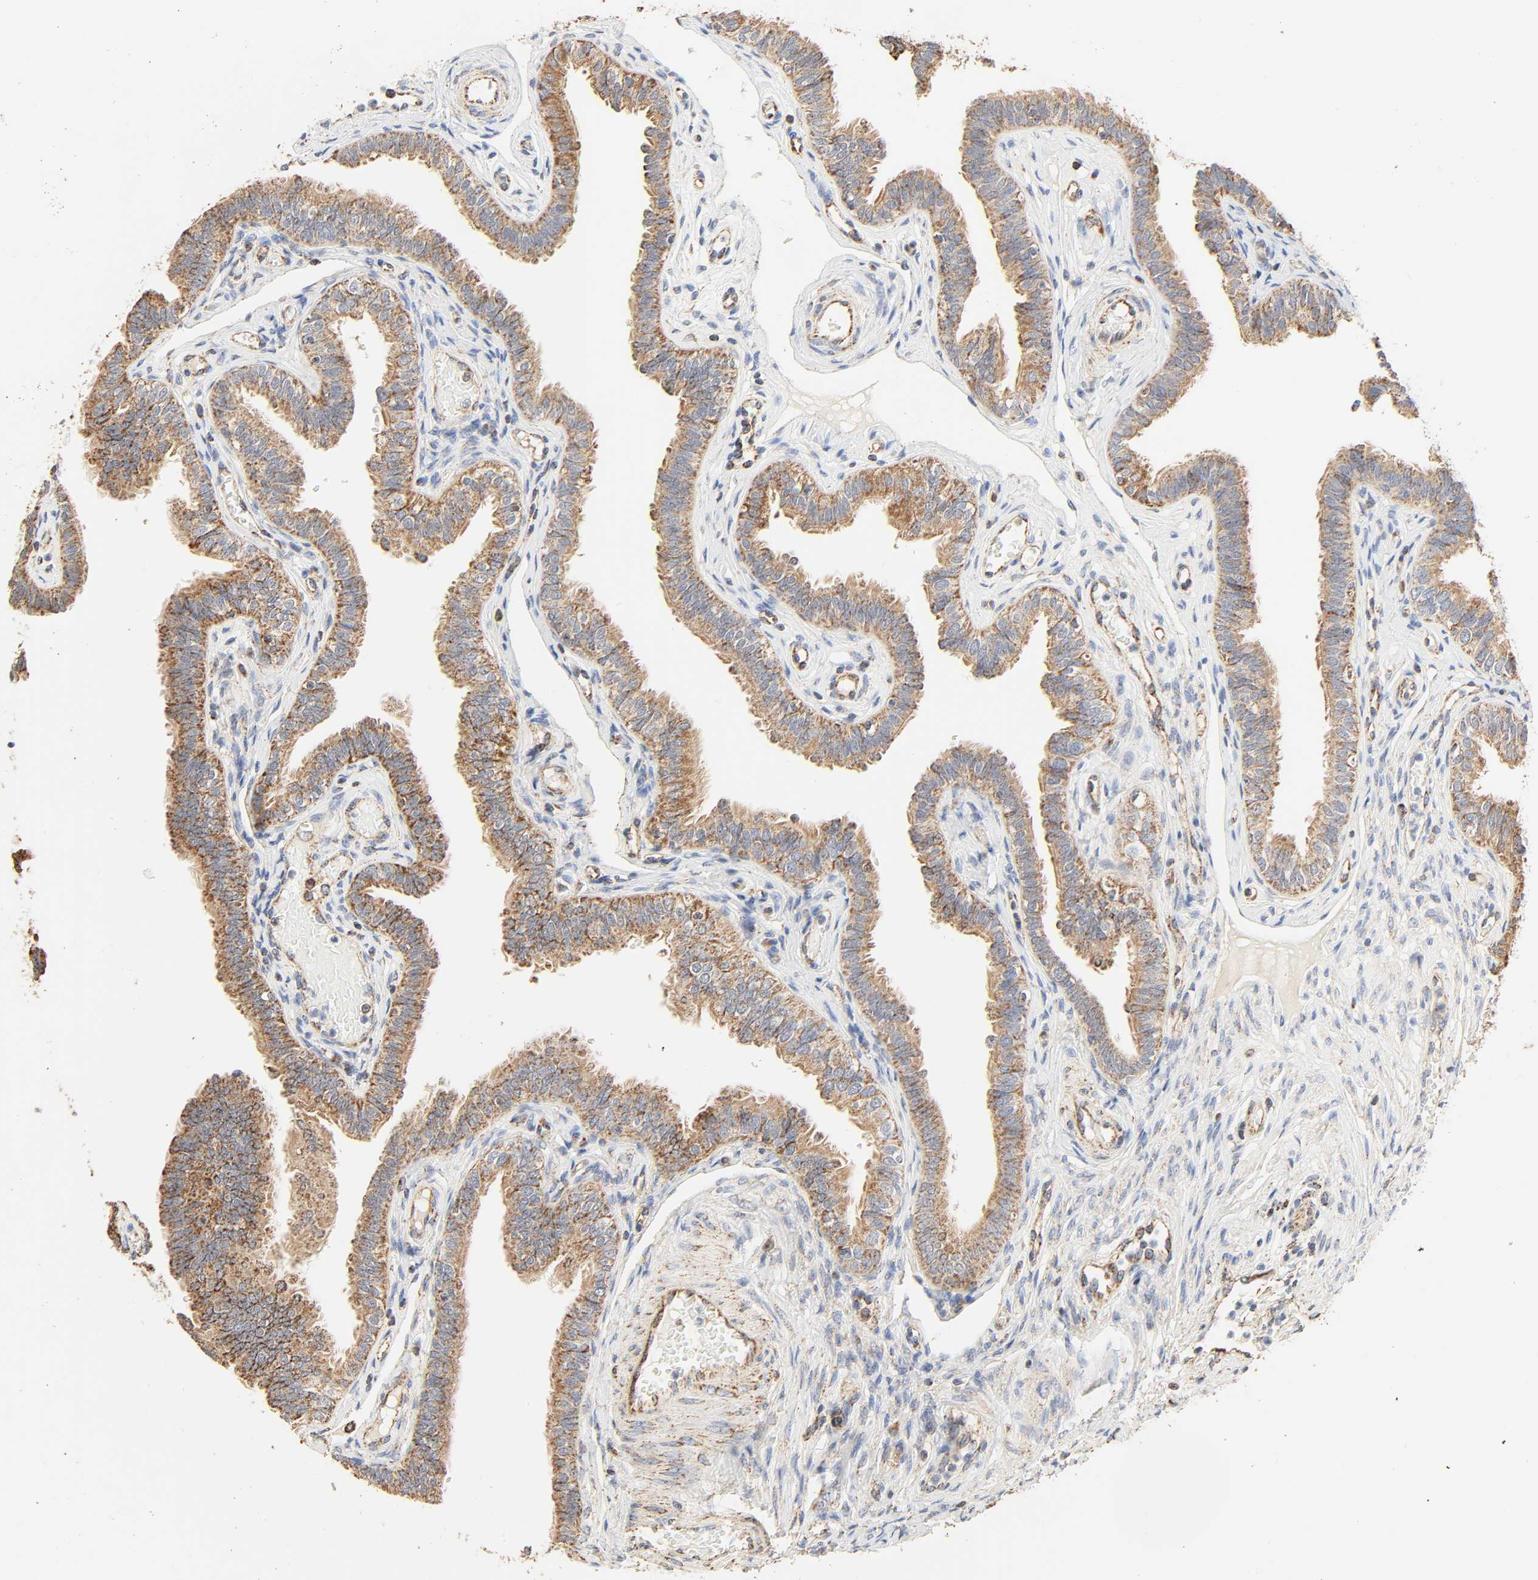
{"staining": {"intensity": "moderate", "quantity": ">75%", "location": "cytoplasmic/membranous"}, "tissue": "fallopian tube", "cell_type": "Glandular cells", "image_type": "normal", "snomed": [{"axis": "morphology", "description": "Normal tissue, NOS"}, {"axis": "morphology", "description": "Dermoid, NOS"}, {"axis": "topography", "description": "Fallopian tube"}], "caption": "IHC (DAB) staining of normal human fallopian tube demonstrates moderate cytoplasmic/membranous protein expression in about >75% of glandular cells.", "gene": "ZMAT5", "patient": {"sex": "female", "age": 33}}